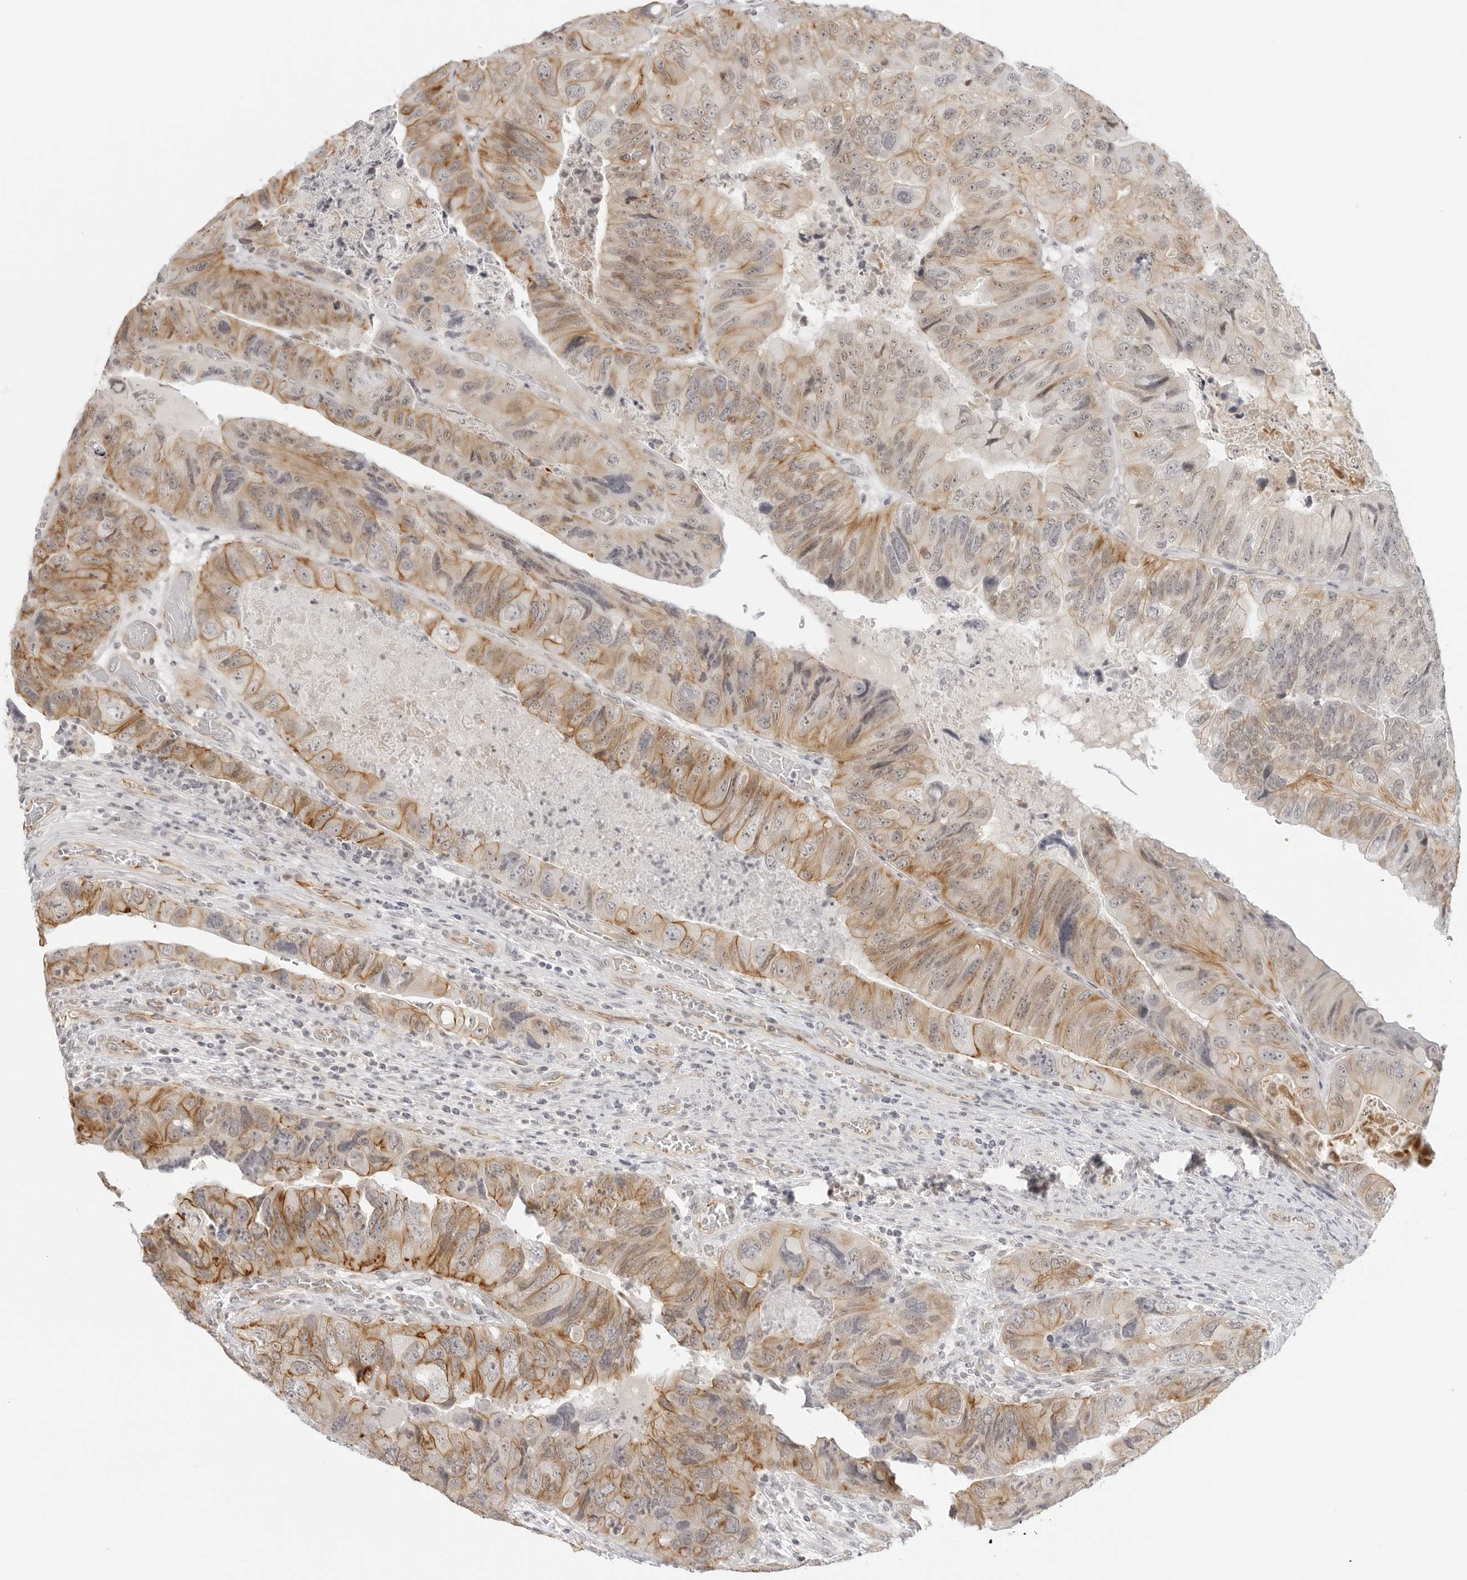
{"staining": {"intensity": "moderate", "quantity": ">75%", "location": "cytoplasmic/membranous"}, "tissue": "colorectal cancer", "cell_type": "Tumor cells", "image_type": "cancer", "snomed": [{"axis": "morphology", "description": "Adenocarcinoma, NOS"}, {"axis": "topography", "description": "Rectum"}], "caption": "A micrograph showing moderate cytoplasmic/membranous staining in about >75% of tumor cells in adenocarcinoma (colorectal), as visualized by brown immunohistochemical staining.", "gene": "TRAPPC3", "patient": {"sex": "male", "age": 63}}